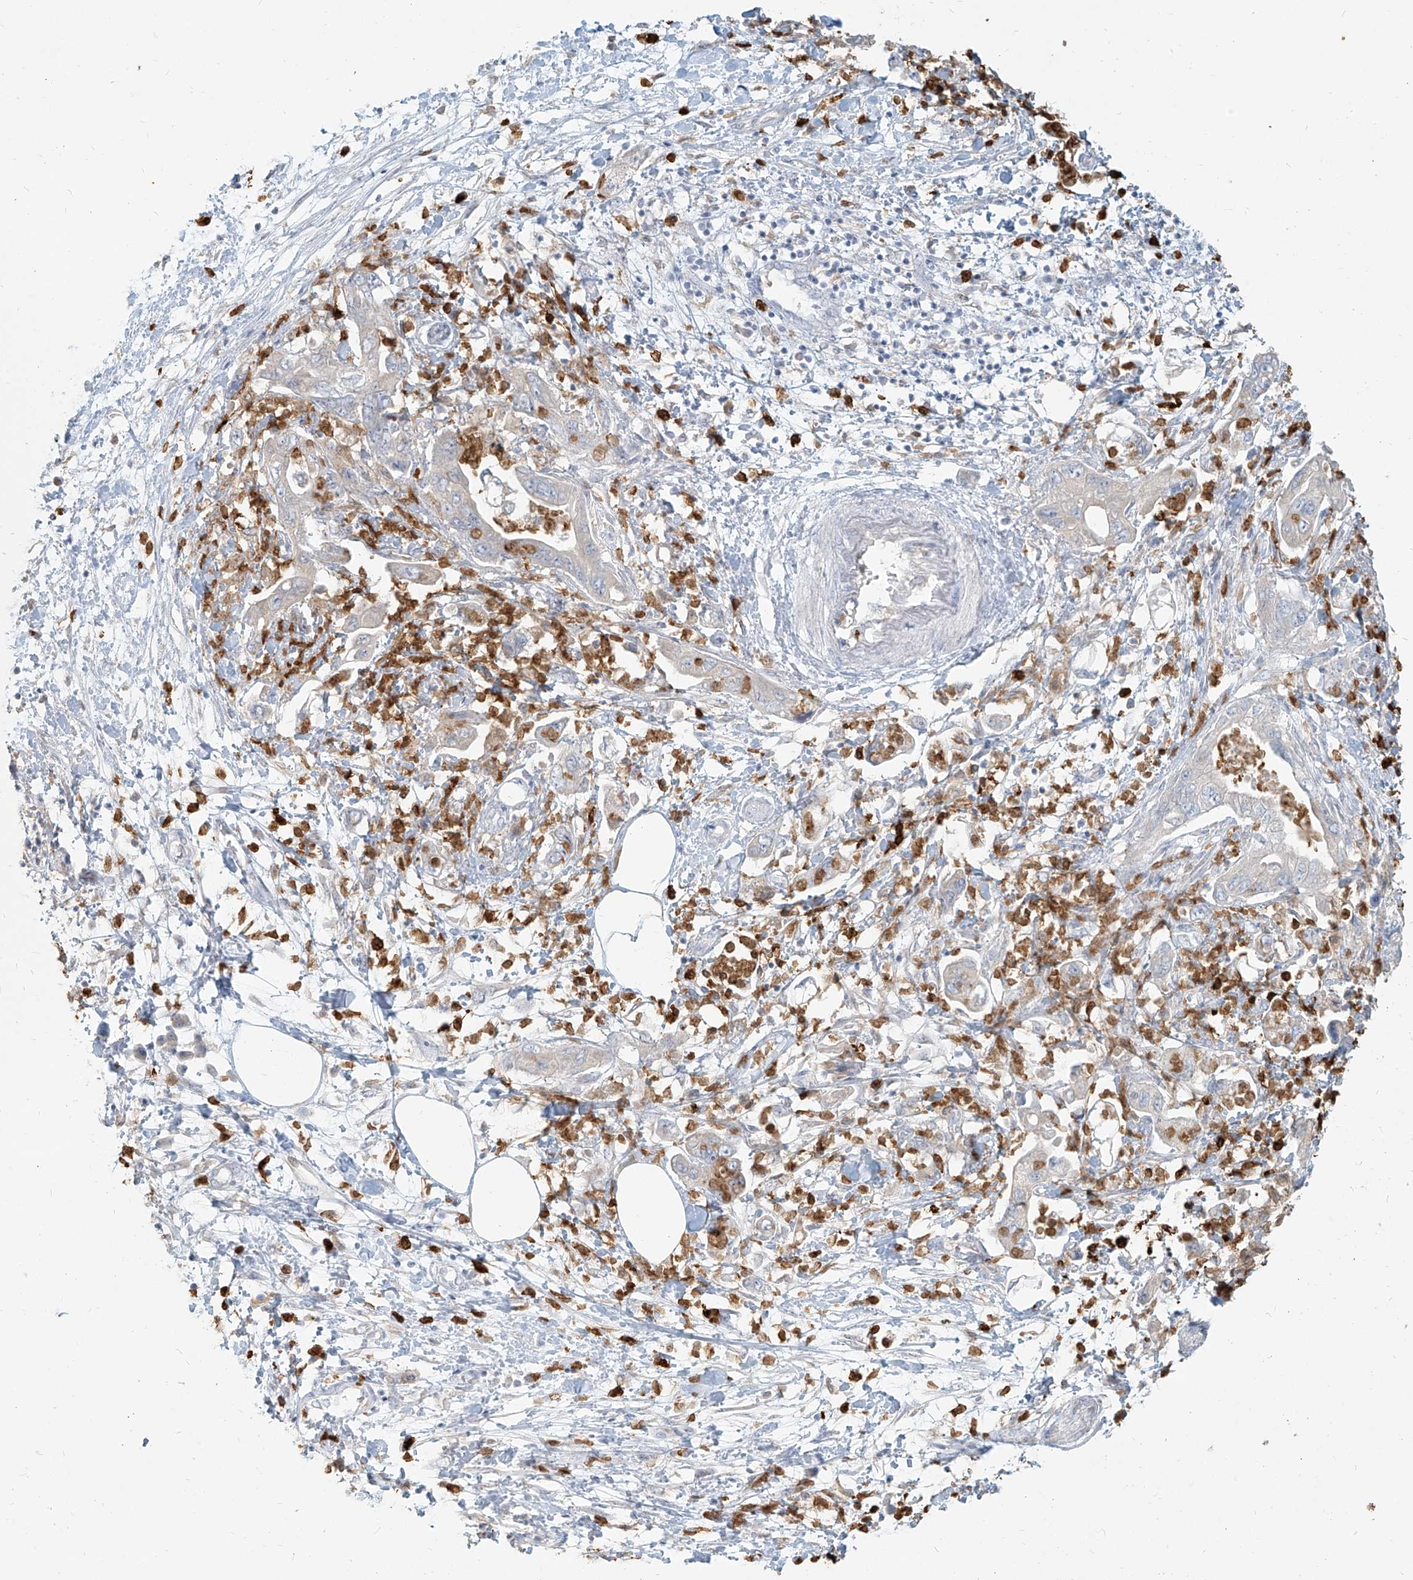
{"staining": {"intensity": "negative", "quantity": "none", "location": "none"}, "tissue": "pancreatic cancer", "cell_type": "Tumor cells", "image_type": "cancer", "snomed": [{"axis": "morphology", "description": "Adenocarcinoma, NOS"}, {"axis": "topography", "description": "Pancreas"}], "caption": "Immunohistochemistry image of neoplastic tissue: human pancreatic cancer stained with DAB reveals no significant protein positivity in tumor cells.", "gene": "PGD", "patient": {"sex": "female", "age": 73}}